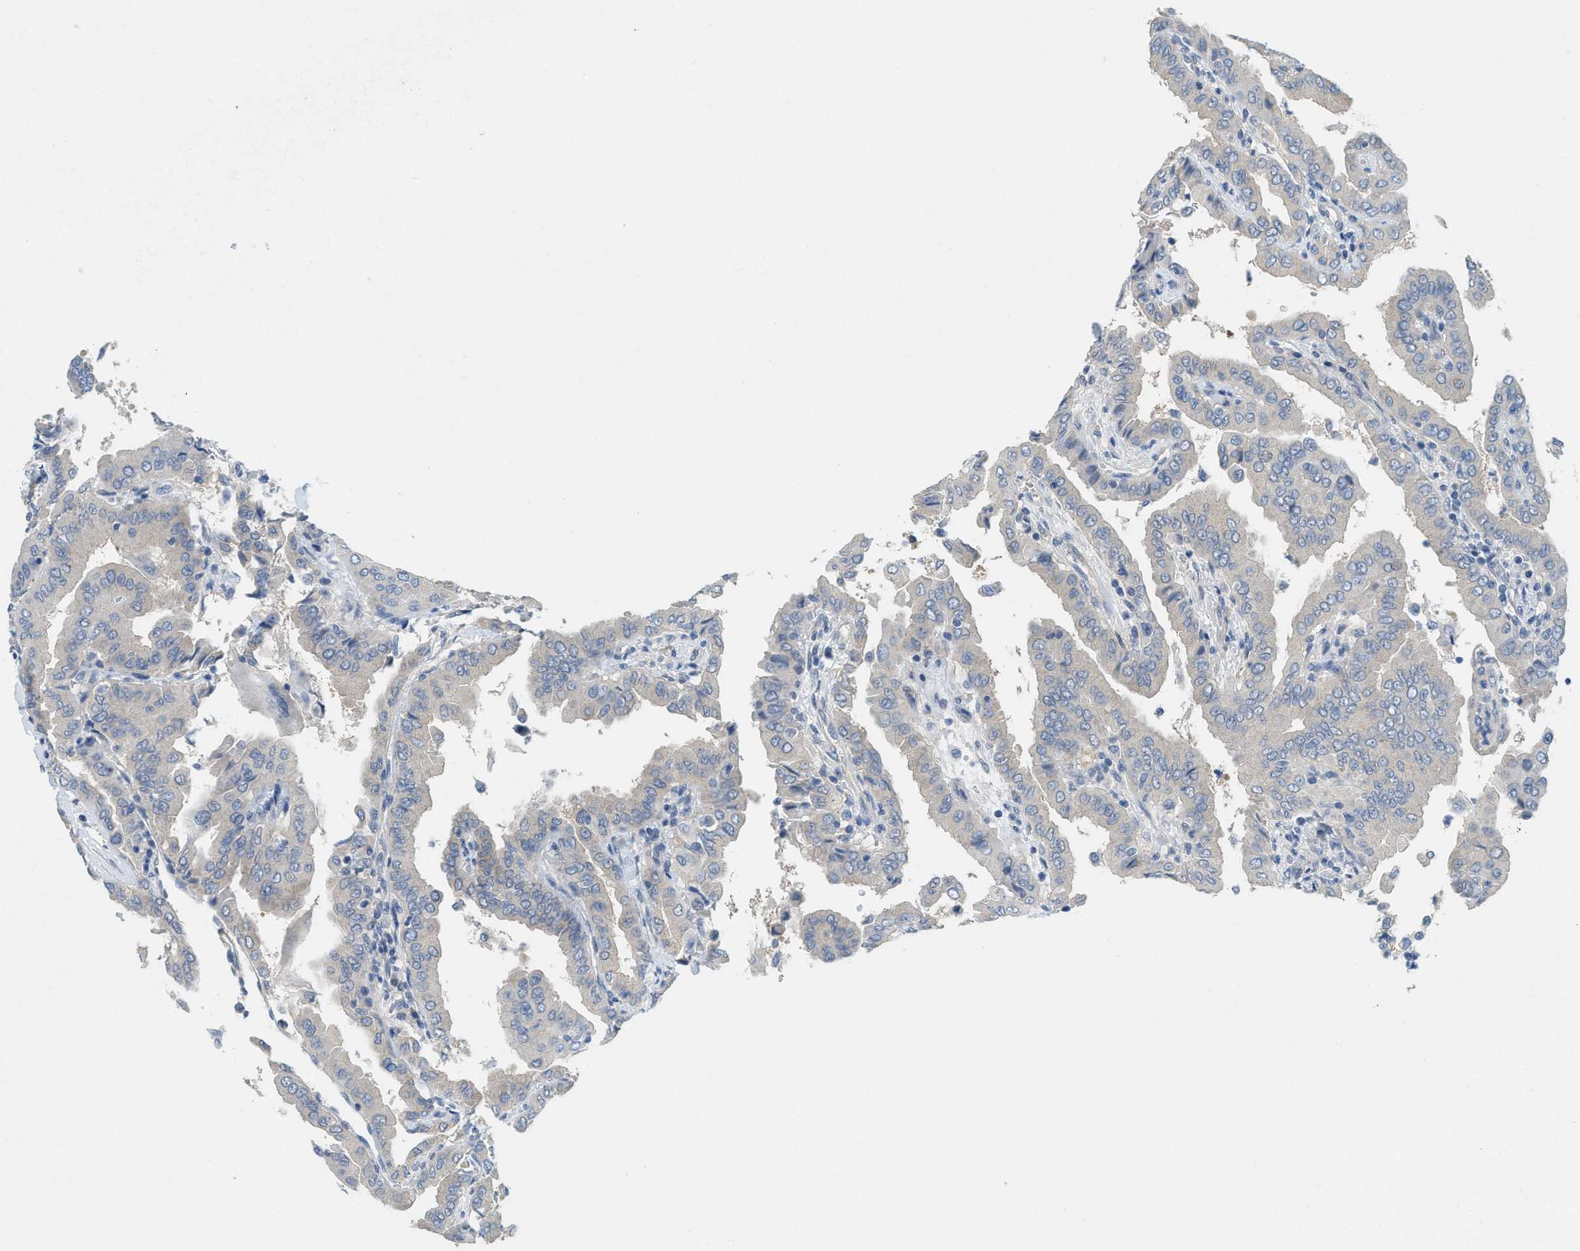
{"staining": {"intensity": "negative", "quantity": "none", "location": "none"}, "tissue": "thyroid cancer", "cell_type": "Tumor cells", "image_type": "cancer", "snomed": [{"axis": "morphology", "description": "Papillary adenocarcinoma, NOS"}, {"axis": "topography", "description": "Thyroid gland"}], "caption": "High power microscopy image of an immunohistochemistry photomicrograph of thyroid cancer, revealing no significant staining in tumor cells. Brightfield microscopy of immunohistochemistry (IHC) stained with DAB (3,3'-diaminobenzidine) (brown) and hematoxylin (blue), captured at high magnification.", "gene": "ZFYVE9", "patient": {"sex": "male", "age": 33}}